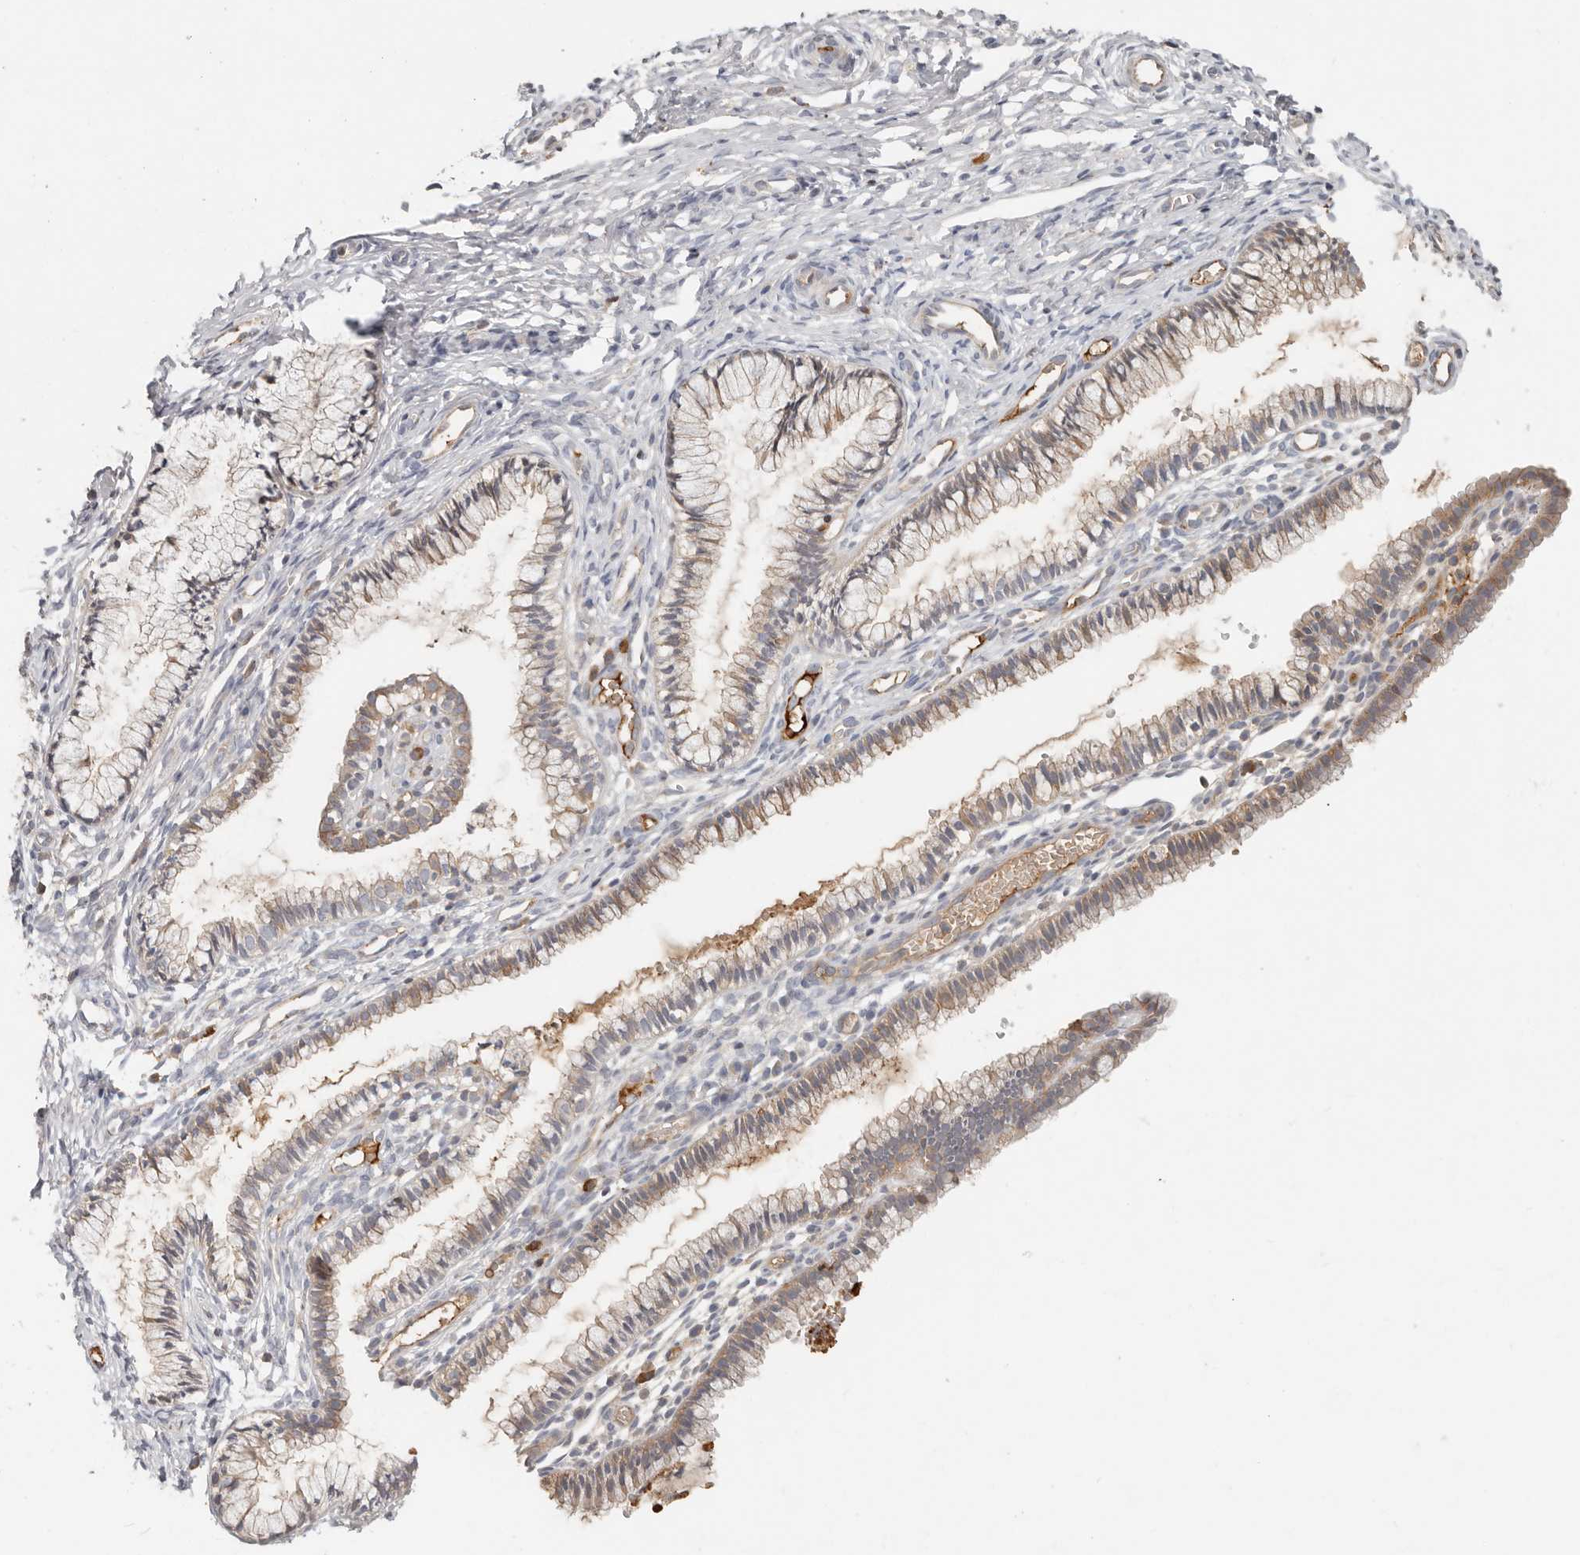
{"staining": {"intensity": "weak", "quantity": ">75%", "location": "cytoplasmic/membranous"}, "tissue": "cervix", "cell_type": "Glandular cells", "image_type": "normal", "snomed": [{"axis": "morphology", "description": "Normal tissue, NOS"}, {"axis": "topography", "description": "Cervix"}], "caption": "An IHC histopathology image of normal tissue is shown. Protein staining in brown shows weak cytoplasmic/membranous positivity in cervix within glandular cells. The staining was performed using DAB, with brown indicating positive protein expression. Nuclei are stained blue with hematoxylin.", "gene": "MTFR2", "patient": {"sex": "female", "age": 27}}